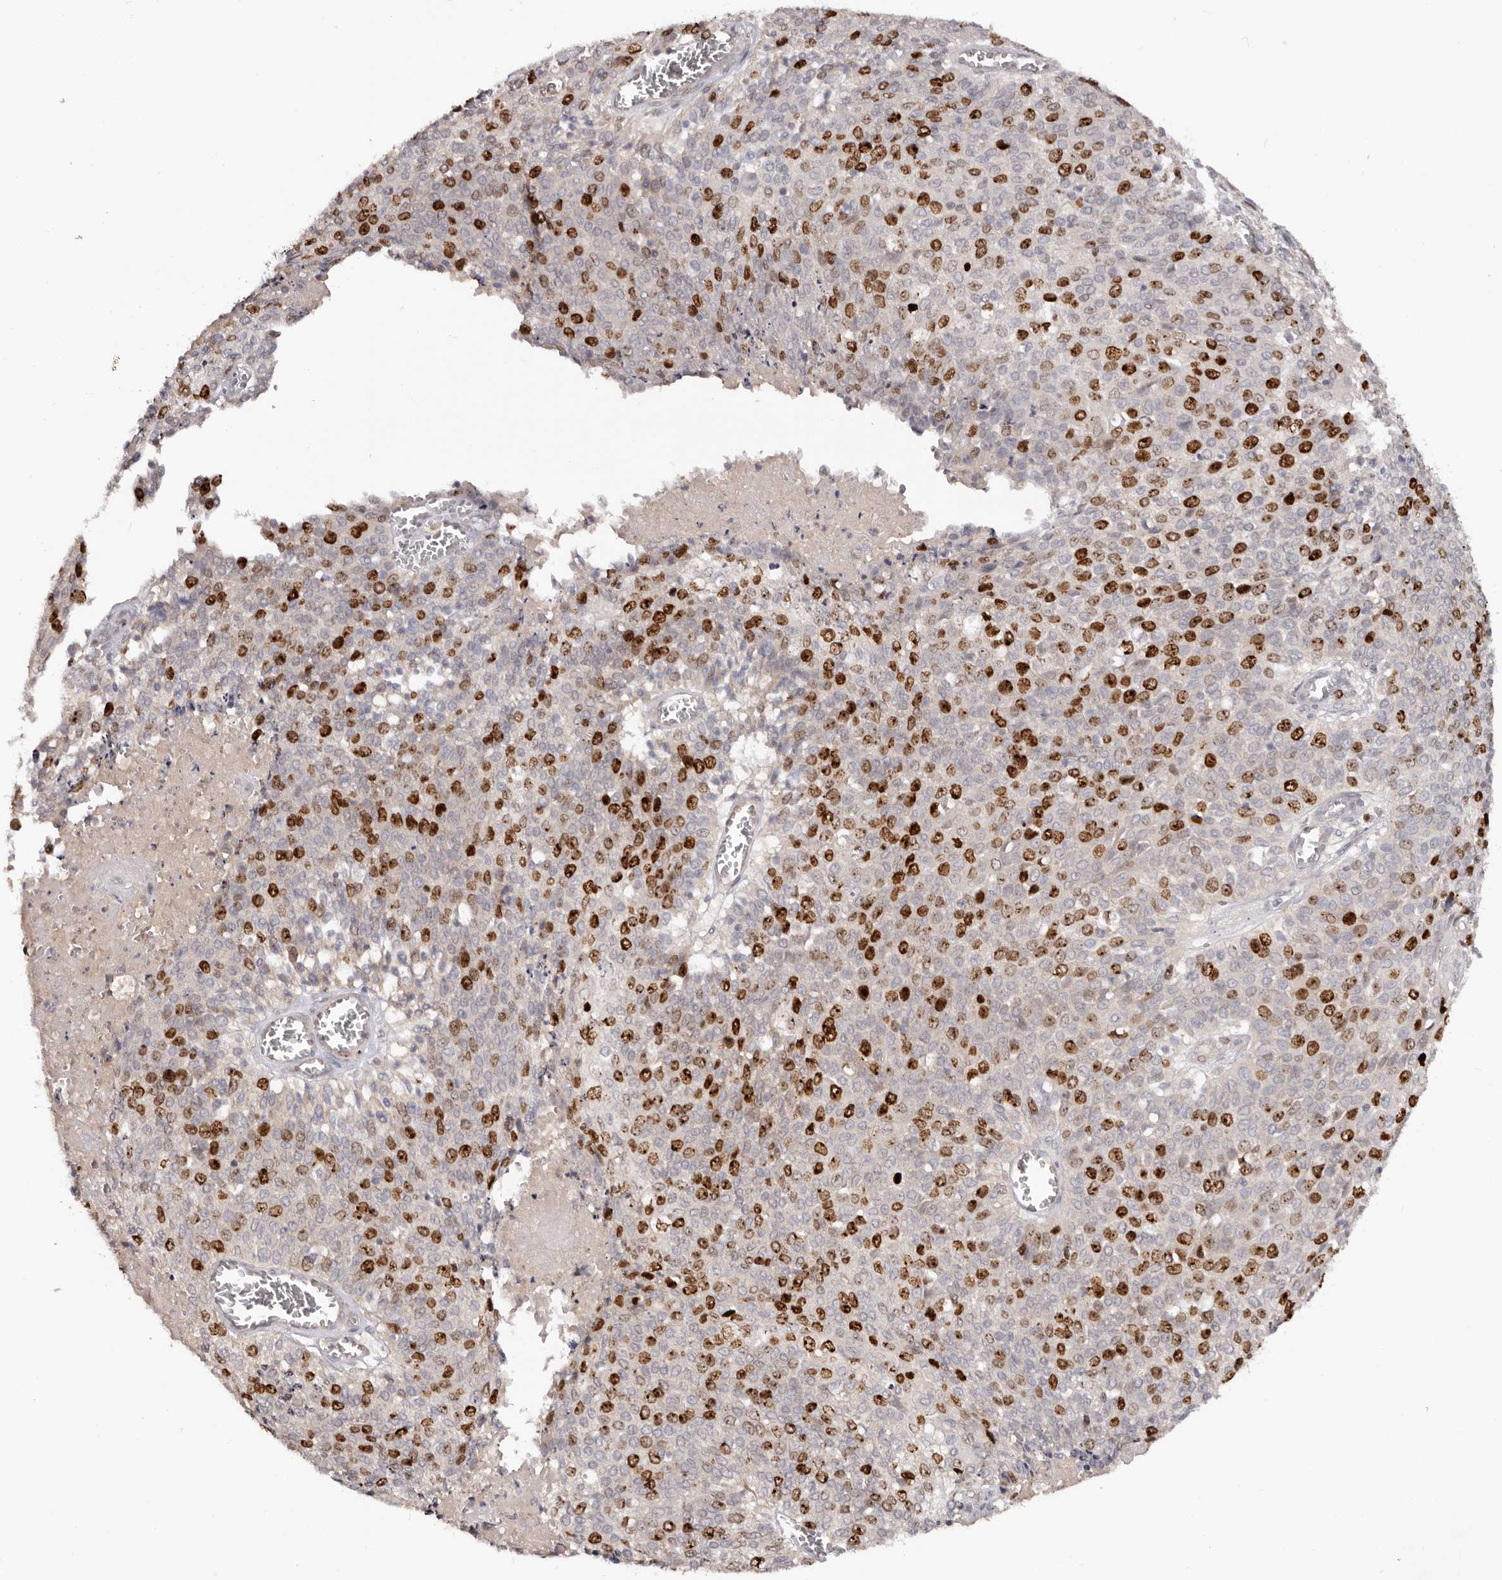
{"staining": {"intensity": "strong", "quantity": "25%-75%", "location": "nuclear"}, "tissue": "cervical cancer", "cell_type": "Tumor cells", "image_type": "cancer", "snomed": [{"axis": "morphology", "description": "Squamous cell carcinoma, NOS"}, {"axis": "topography", "description": "Cervix"}], "caption": "Cervical cancer (squamous cell carcinoma) was stained to show a protein in brown. There is high levels of strong nuclear expression in approximately 25%-75% of tumor cells.", "gene": "CCDC190", "patient": {"sex": "female", "age": 39}}